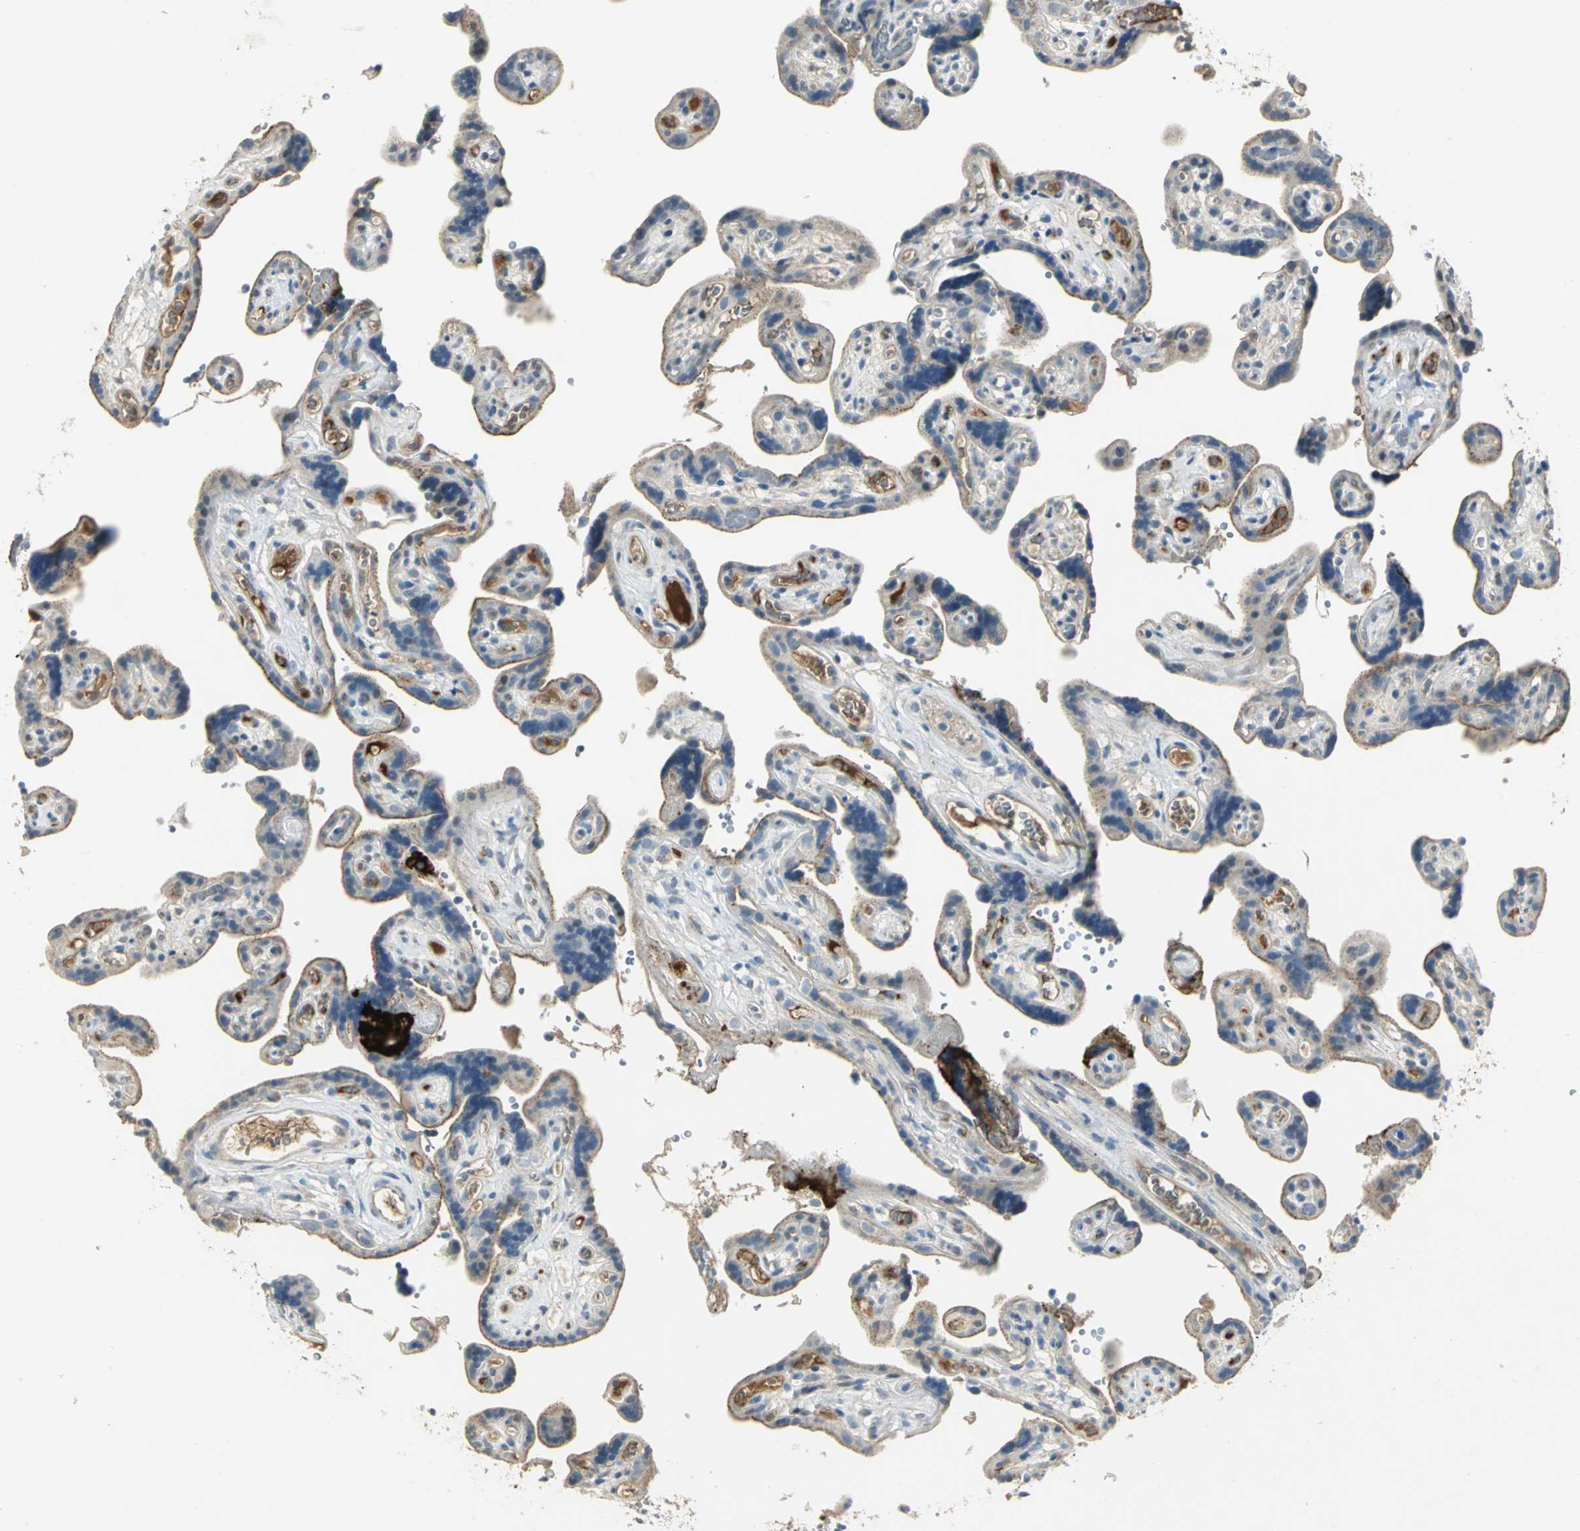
{"staining": {"intensity": "weak", "quantity": "25%-75%", "location": "cytoplasmic/membranous"}, "tissue": "placenta", "cell_type": "Trophoblastic cells", "image_type": "normal", "snomed": [{"axis": "morphology", "description": "Normal tissue, NOS"}, {"axis": "topography", "description": "Placenta"}], "caption": "Immunohistochemical staining of benign human placenta exhibits 25%-75% levels of weak cytoplasmic/membranous protein positivity in about 25%-75% of trophoblastic cells. Using DAB (brown) and hematoxylin (blue) stains, captured at high magnification using brightfield microscopy.", "gene": "PROC", "patient": {"sex": "female", "age": 30}}